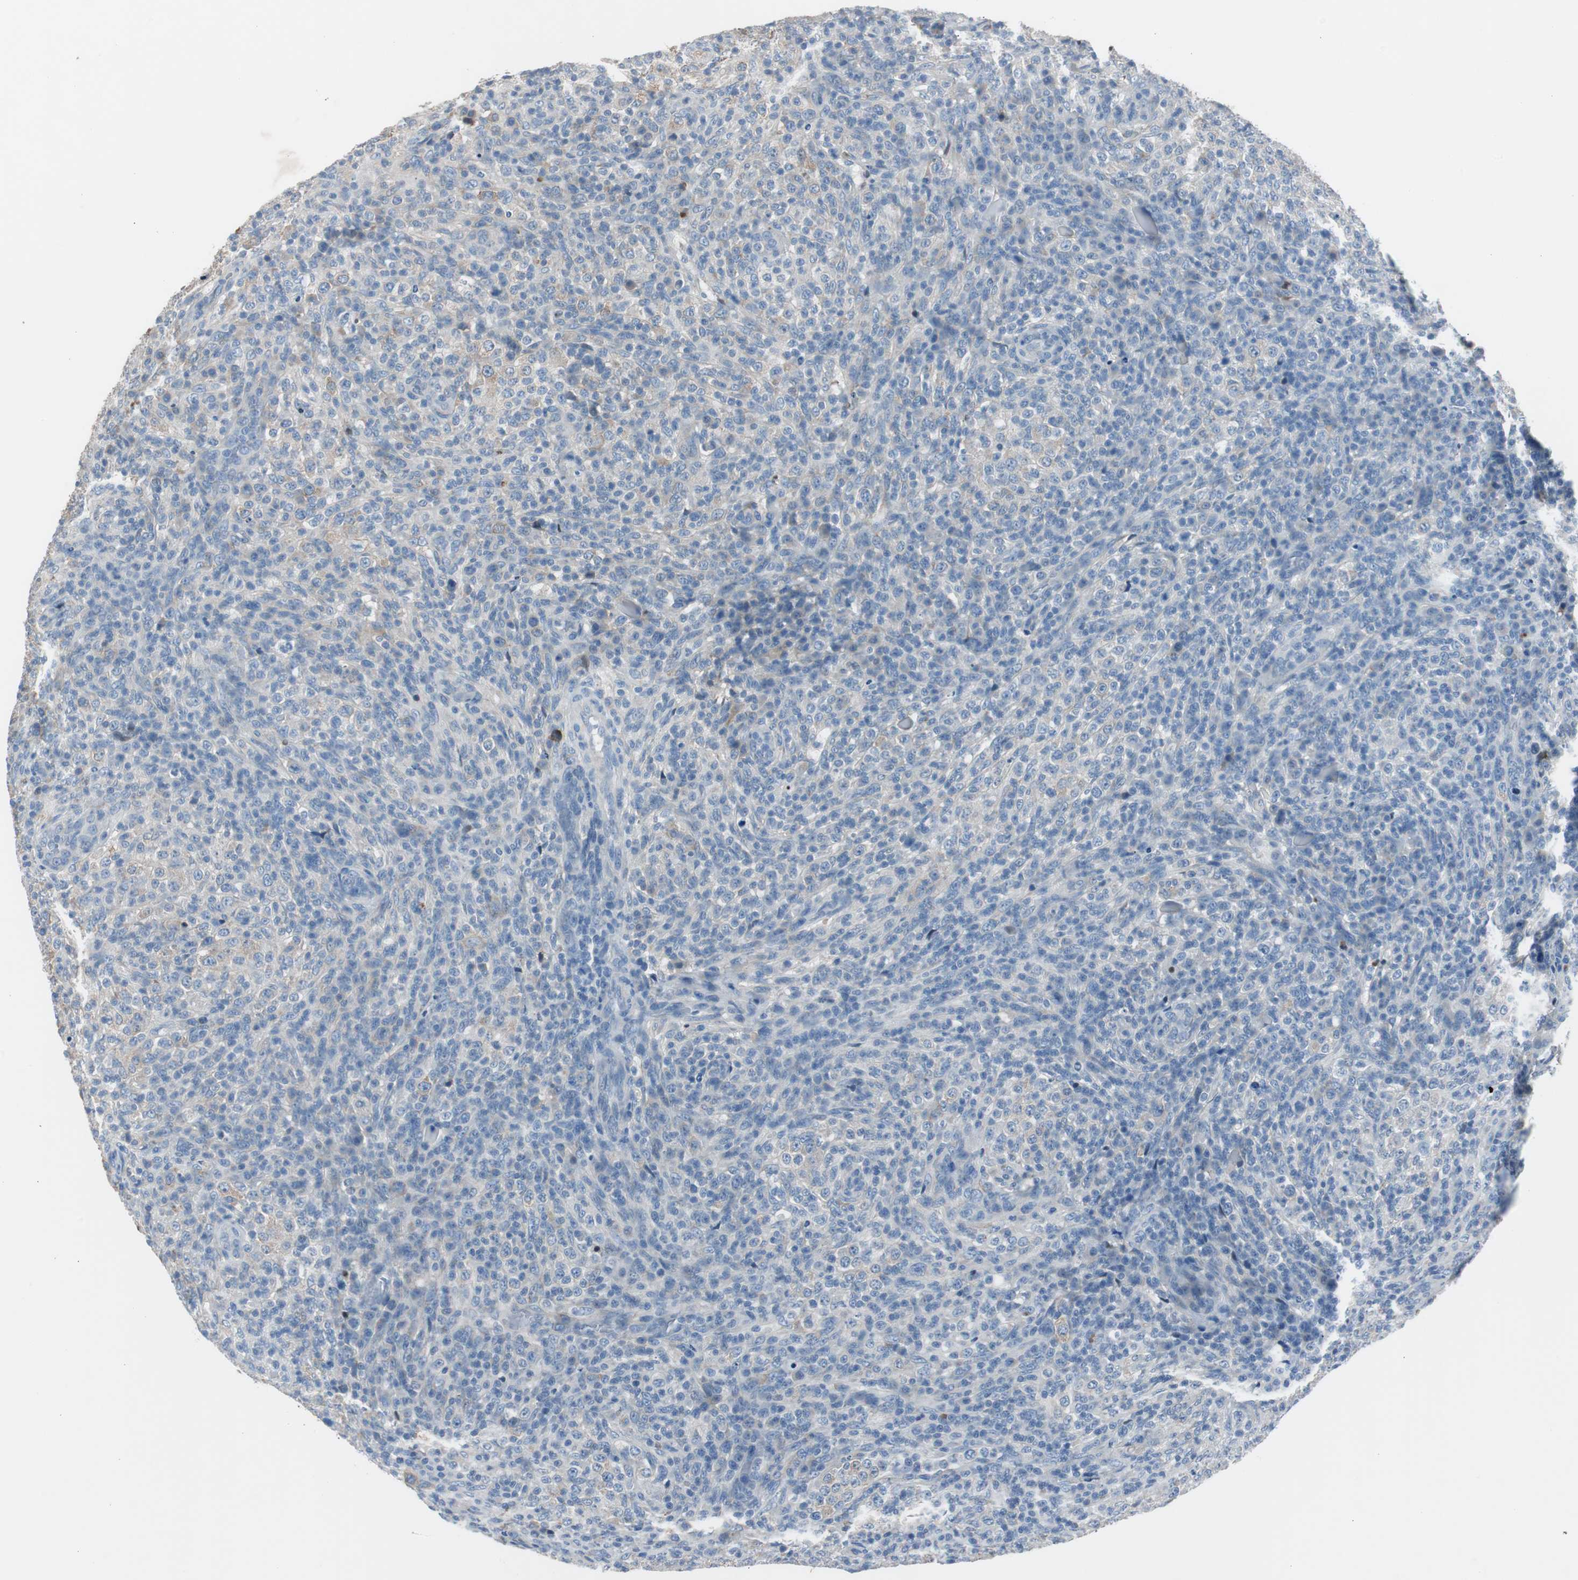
{"staining": {"intensity": "weak", "quantity": "<25%", "location": "cytoplasmic/membranous"}, "tissue": "lymphoma", "cell_type": "Tumor cells", "image_type": "cancer", "snomed": [{"axis": "morphology", "description": "Malignant lymphoma, non-Hodgkin's type, High grade"}, {"axis": "topography", "description": "Lymph node"}], "caption": "IHC image of neoplastic tissue: human high-grade malignant lymphoma, non-Hodgkin's type stained with DAB reveals no significant protein expression in tumor cells.", "gene": "SERPINF1", "patient": {"sex": "female", "age": 76}}